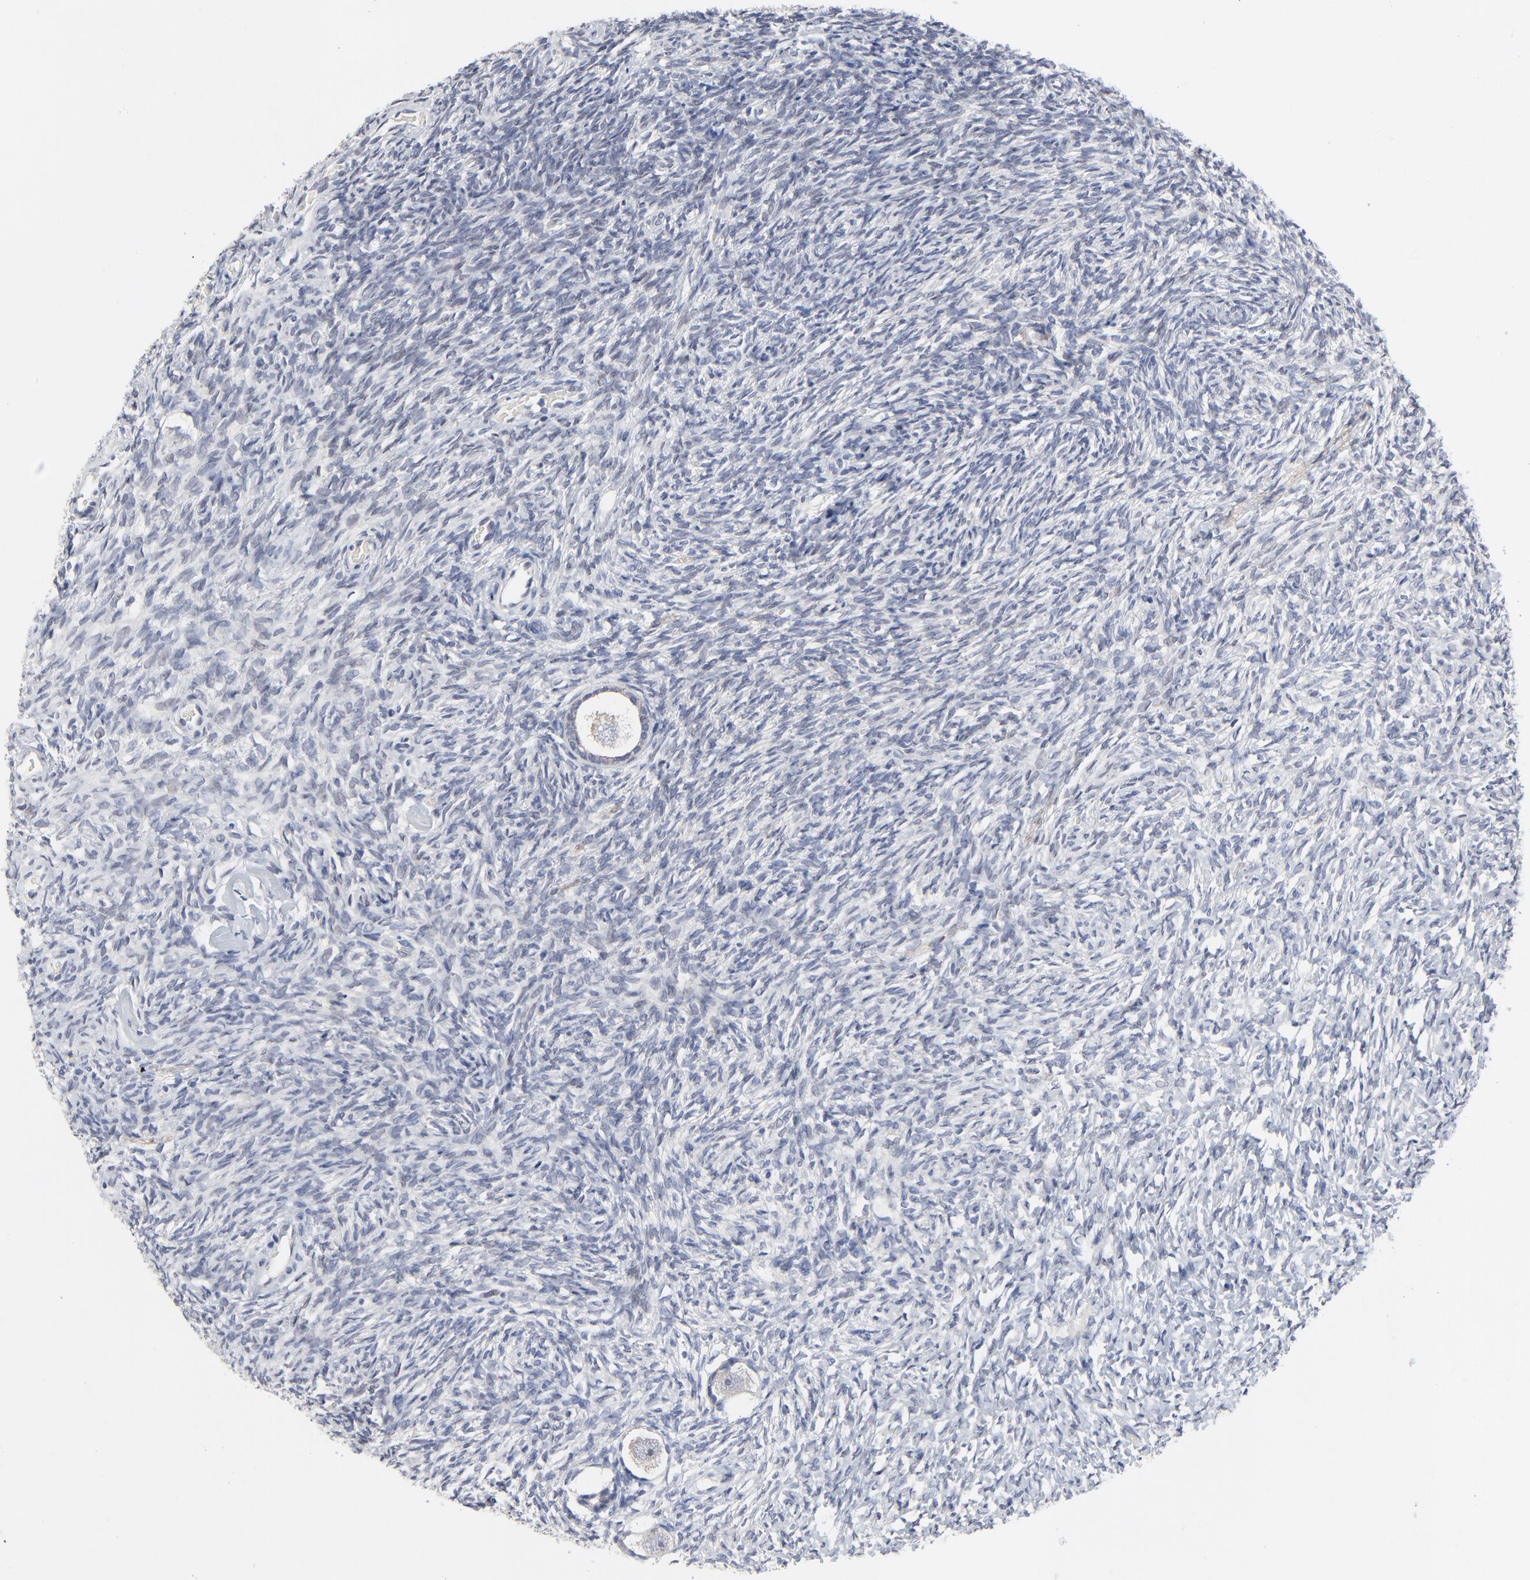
{"staining": {"intensity": "negative", "quantity": "none", "location": "none"}, "tissue": "ovary", "cell_type": "Follicle cells", "image_type": "normal", "snomed": [{"axis": "morphology", "description": "Normal tissue, NOS"}, {"axis": "topography", "description": "Ovary"}], "caption": "Immunohistochemistry micrograph of normal ovary: ovary stained with DAB (3,3'-diaminobenzidine) shows no significant protein expression in follicle cells.", "gene": "NLGN3", "patient": {"sex": "female", "age": 35}}